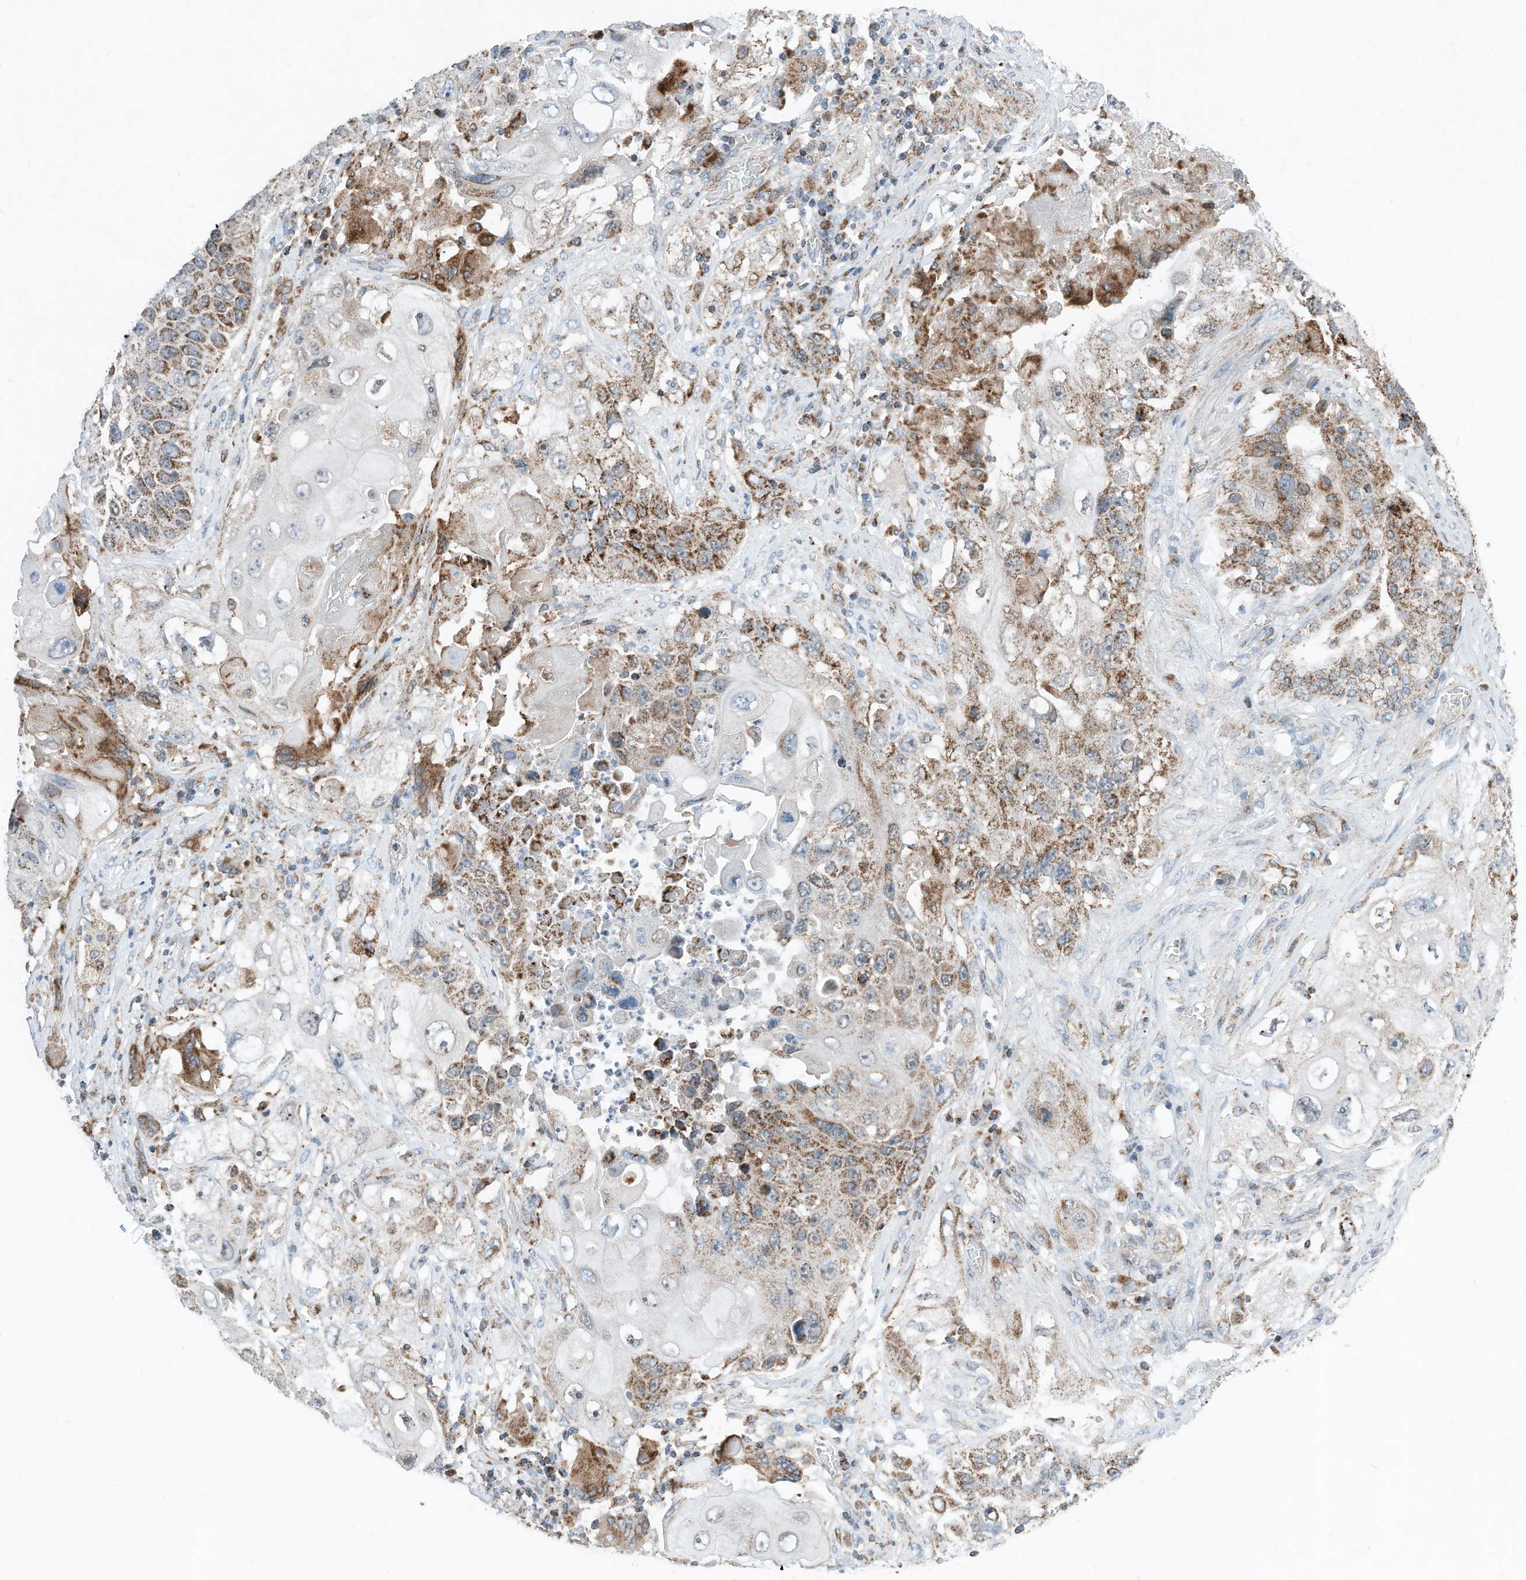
{"staining": {"intensity": "strong", "quantity": "25%-75%", "location": "cytoplasmic/membranous"}, "tissue": "lung cancer", "cell_type": "Tumor cells", "image_type": "cancer", "snomed": [{"axis": "morphology", "description": "Squamous cell carcinoma, NOS"}, {"axis": "topography", "description": "Lung"}], "caption": "There is high levels of strong cytoplasmic/membranous expression in tumor cells of lung cancer, as demonstrated by immunohistochemical staining (brown color).", "gene": "RMND1", "patient": {"sex": "male", "age": 61}}